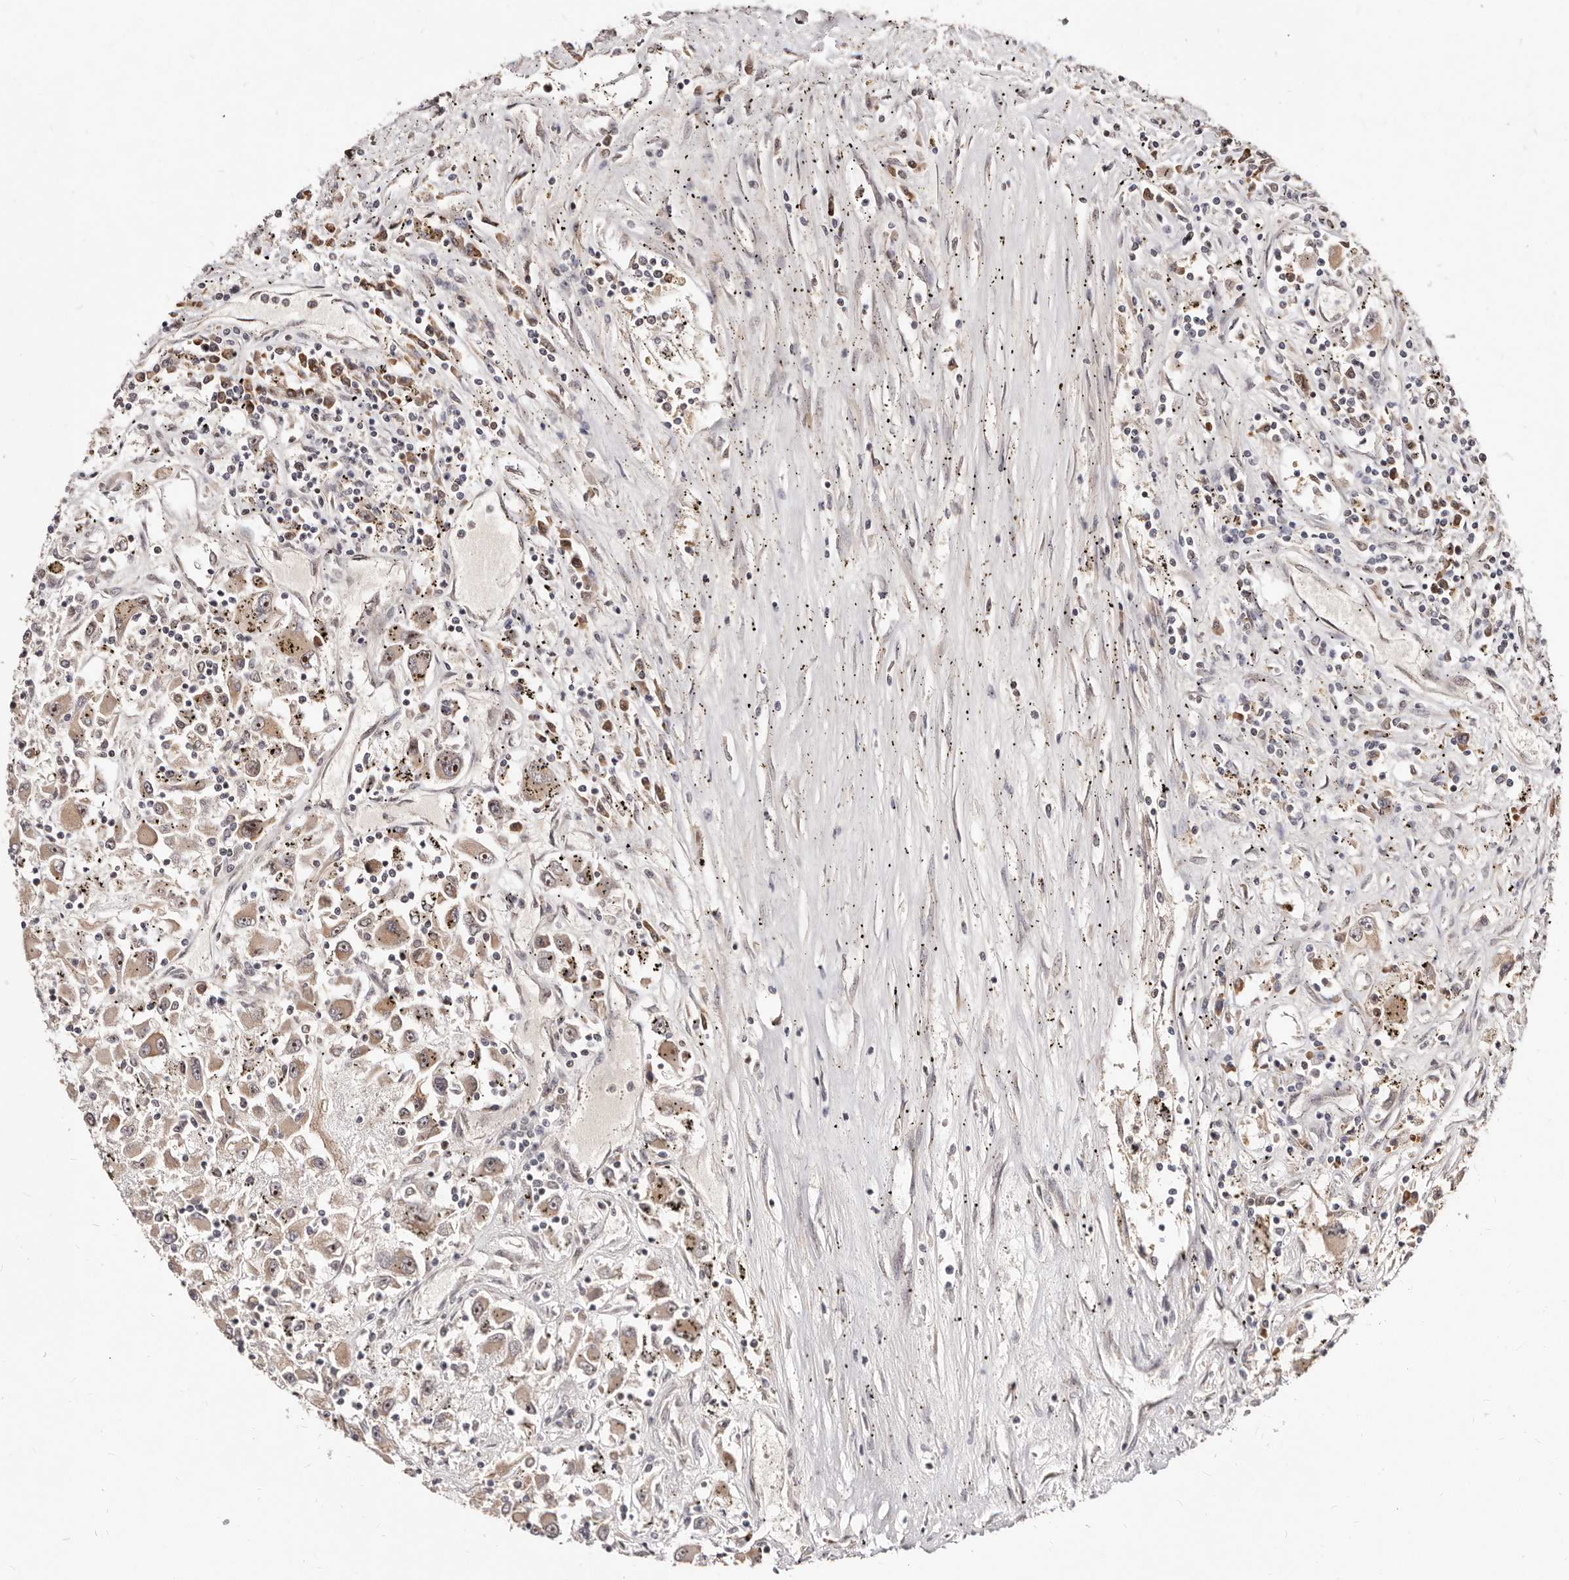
{"staining": {"intensity": "strong", "quantity": "25%-75%", "location": "cytoplasmic/membranous,nuclear"}, "tissue": "renal cancer", "cell_type": "Tumor cells", "image_type": "cancer", "snomed": [{"axis": "morphology", "description": "Adenocarcinoma, NOS"}, {"axis": "topography", "description": "Kidney"}], "caption": "The micrograph displays a brown stain indicating the presence of a protein in the cytoplasmic/membranous and nuclear of tumor cells in adenocarcinoma (renal). (Stains: DAB in brown, nuclei in blue, Microscopy: brightfield microscopy at high magnification).", "gene": "APOL6", "patient": {"sex": "female", "age": 52}}